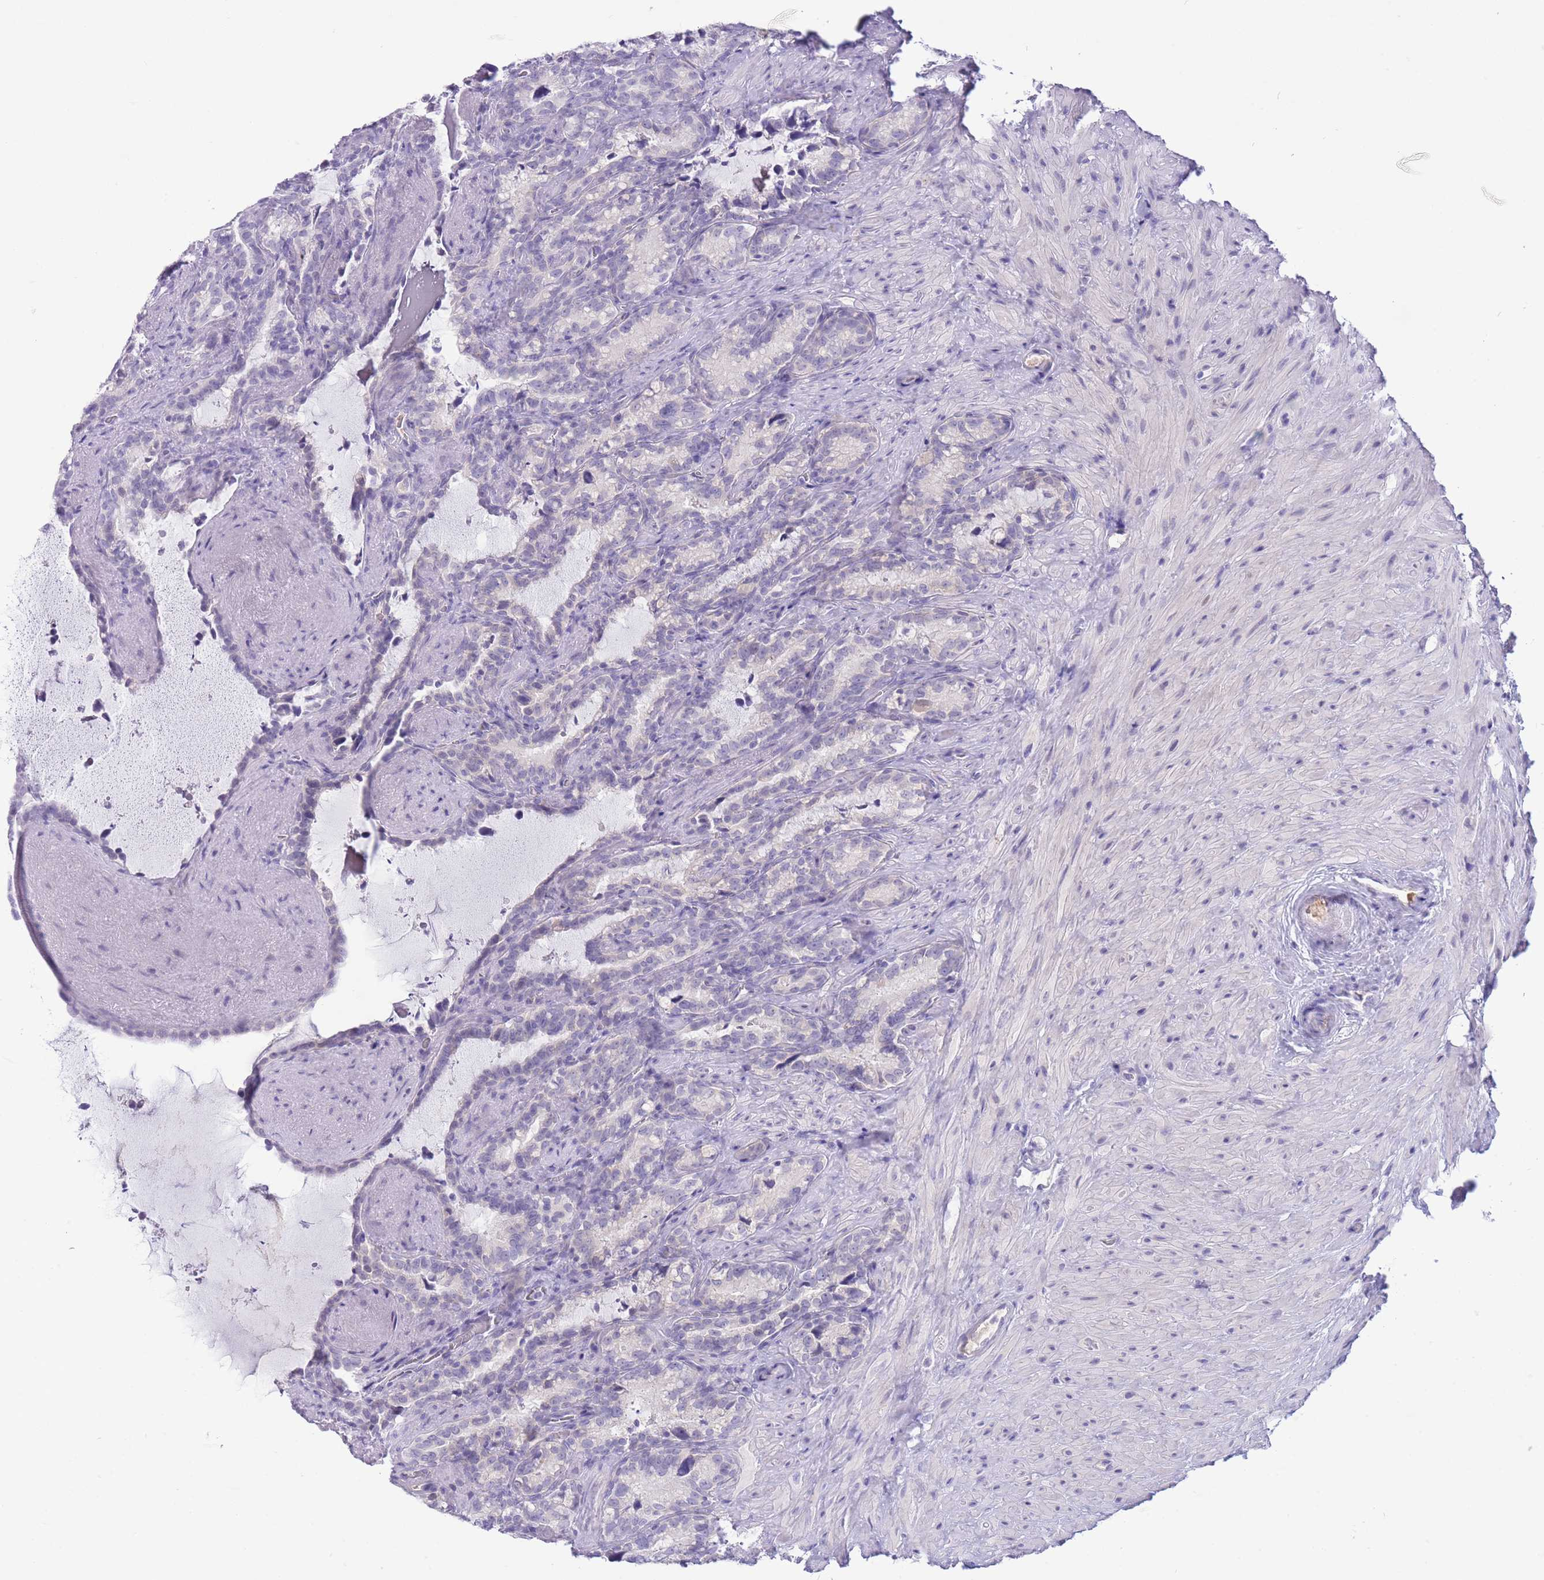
{"staining": {"intensity": "negative", "quantity": "none", "location": "none"}, "tissue": "seminal vesicle", "cell_type": "Glandular cells", "image_type": "normal", "snomed": [{"axis": "morphology", "description": "Normal tissue, NOS"}, {"axis": "topography", "description": "Prostate"}, {"axis": "topography", "description": "Seminal veicle"}], "caption": "High power microscopy photomicrograph of an IHC micrograph of unremarkable seminal vesicle, revealing no significant staining in glandular cells. (Stains: DAB (3,3'-diaminobenzidine) immunohistochemistry (IHC) with hematoxylin counter stain, Microscopy: brightfield microscopy at high magnification).", "gene": "ASAP3", "patient": {"sex": "male", "age": 58}}